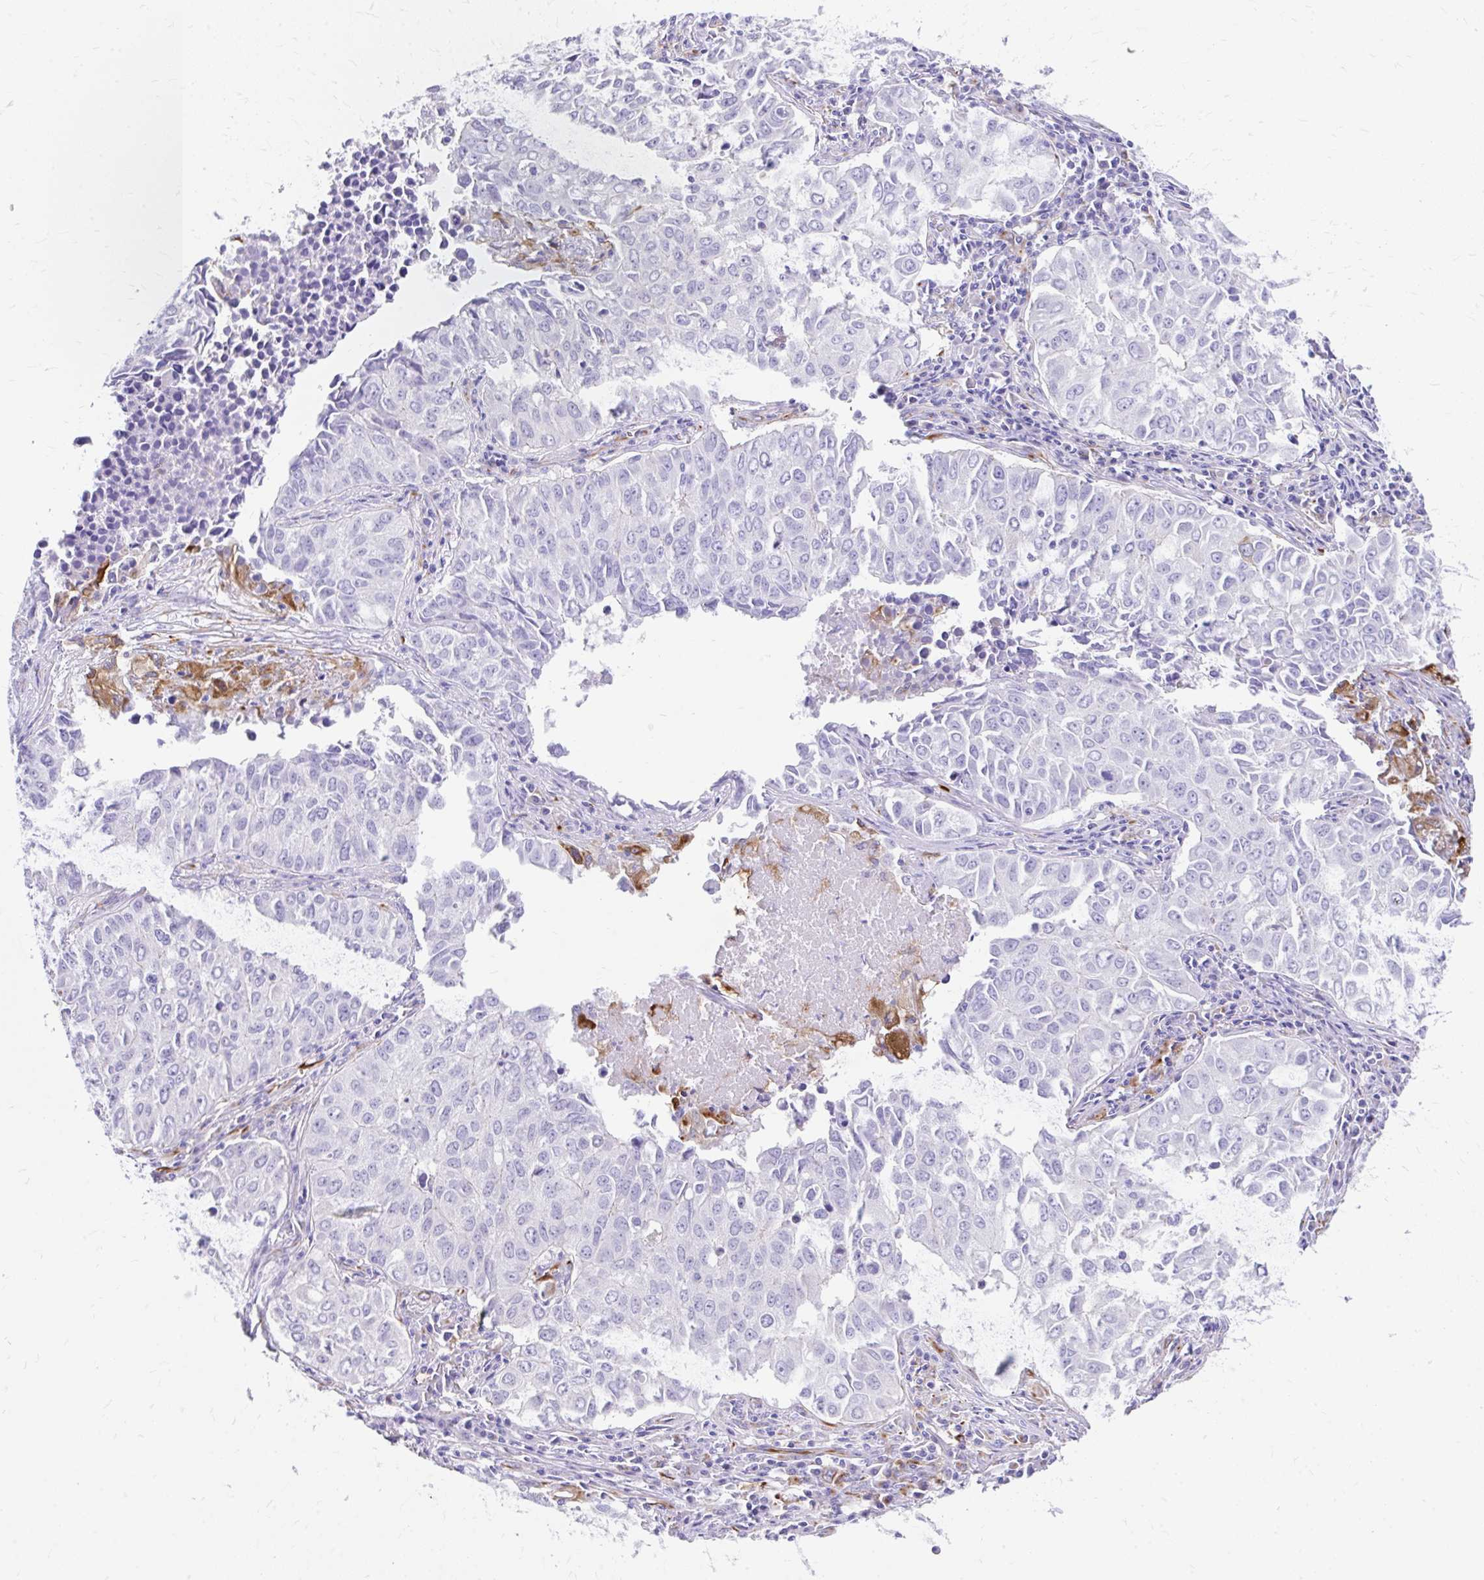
{"staining": {"intensity": "negative", "quantity": "none", "location": "none"}, "tissue": "lung cancer", "cell_type": "Tumor cells", "image_type": "cancer", "snomed": [{"axis": "morphology", "description": "Adenocarcinoma, NOS"}, {"axis": "topography", "description": "Lung"}], "caption": "DAB immunohistochemical staining of lung adenocarcinoma exhibits no significant expression in tumor cells.", "gene": "ZNF699", "patient": {"sex": "female", "age": 50}}